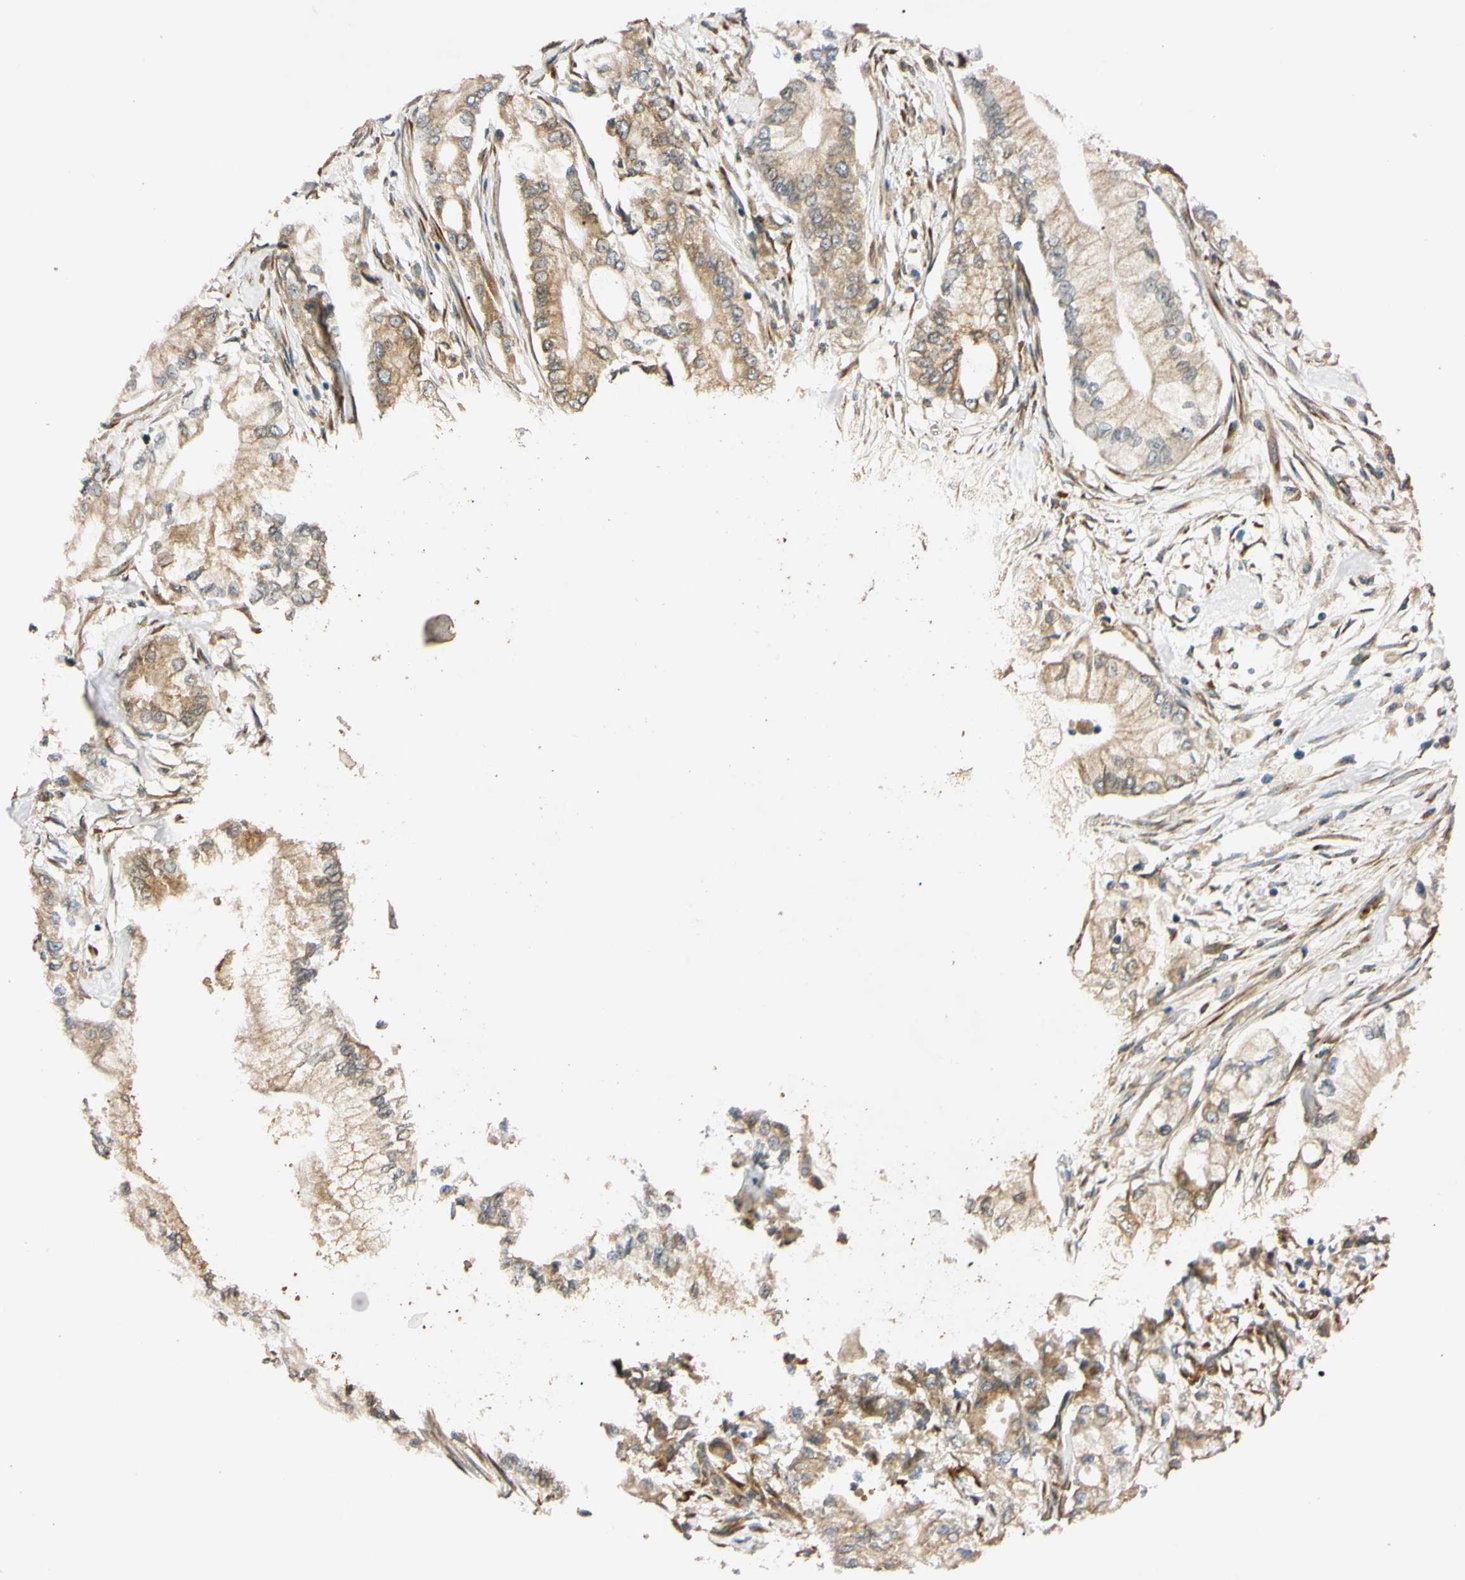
{"staining": {"intensity": "weak", "quantity": ">75%", "location": "cytoplasmic/membranous"}, "tissue": "pancreatic cancer", "cell_type": "Tumor cells", "image_type": "cancer", "snomed": [{"axis": "morphology", "description": "Adenocarcinoma, NOS"}, {"axis": "topography", "description": "Pancreas"}], "caption": "An immunohistochemistry histopathology image of neoplastic tissue is shown. Protein staining in brown shows weak cytoplasmic/membranous positivity in pancreatic cancer within tumor cells. (DAB (3,3'-diaminobenzidine) IHC, brown staining for protein, blue staining for nuclei).", "gene": "IER3IP1", "patient": {"sex": "male", "age": 70}}